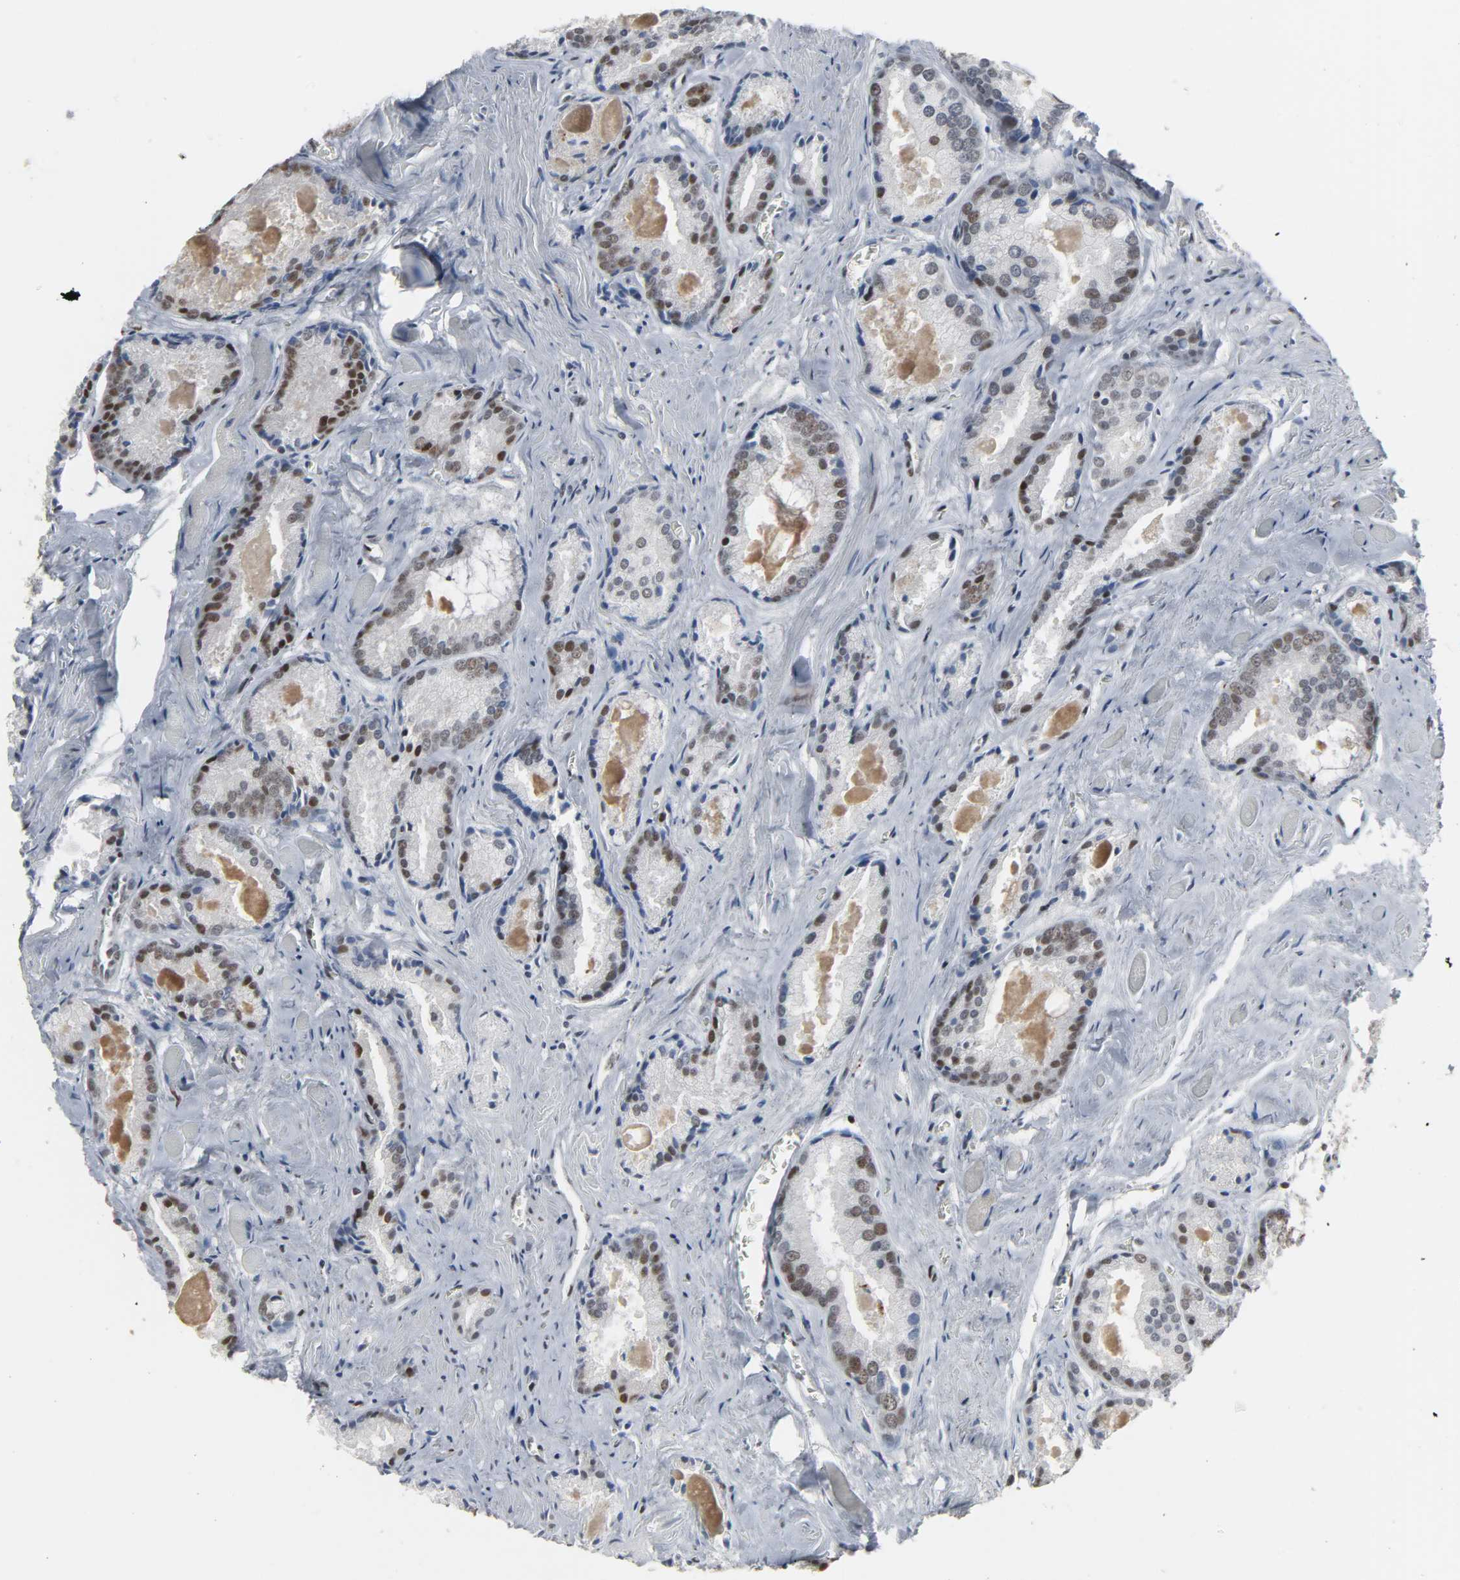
{"staining": {"intensity": "weak", "quantity": "<25%", "location": "nuclear"}, "tissue": "prostate cancer", "cell_type": "Tumor cells", "image_type": "cancer", "snomed": [{"axis": "morphology", "description": "Adenocarcinoma, Low grade"}, {"axis": "topography", "description": "Prostate"}], "caption": "The image exhibits no significant positivity in tumor cells of prostate cancer. (DAB (3,3'-diaminobenzidine) IHC visualized using brightfield microscopy, high magnification).", "gene": "DAZAP1", "patient": {"sex": "male", "age": 64}}